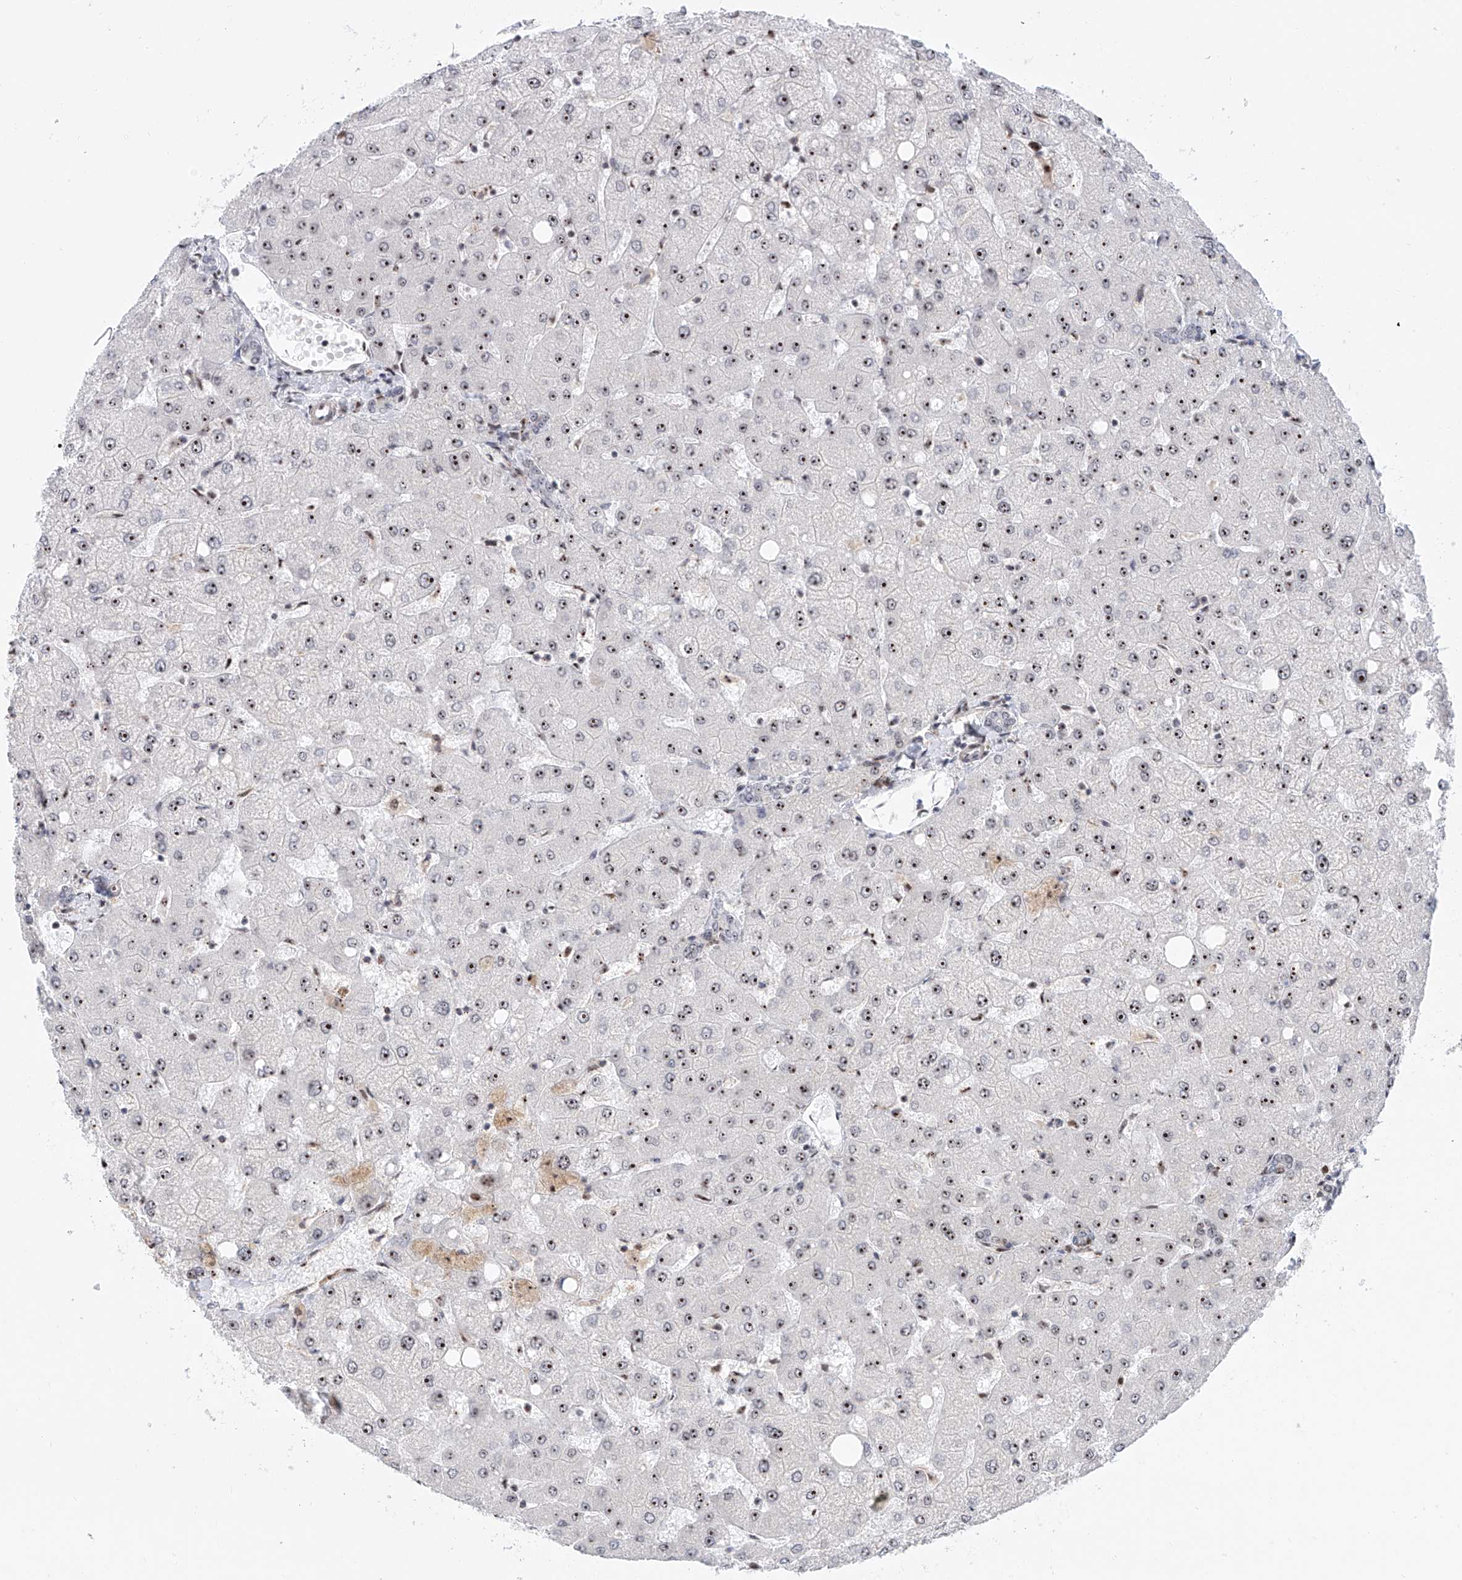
{"staining": {"intensity": "negative", "quantity": "none", "location": "none"}, "tissue": "liver", "cell_type": "Cholangiocytes", "image_type": "normal", "snomed": [{"axis": "morphology", "description": "Normal tissue, NOS"}, {"axis": "topography", "description": "Liver"}], "caption": "The immunohistochemistry histopathology image has no significant staining in cholangiocytes of liver.", "gene": "PRUNE2", "patient": {"sex": "female", "age": 54}}